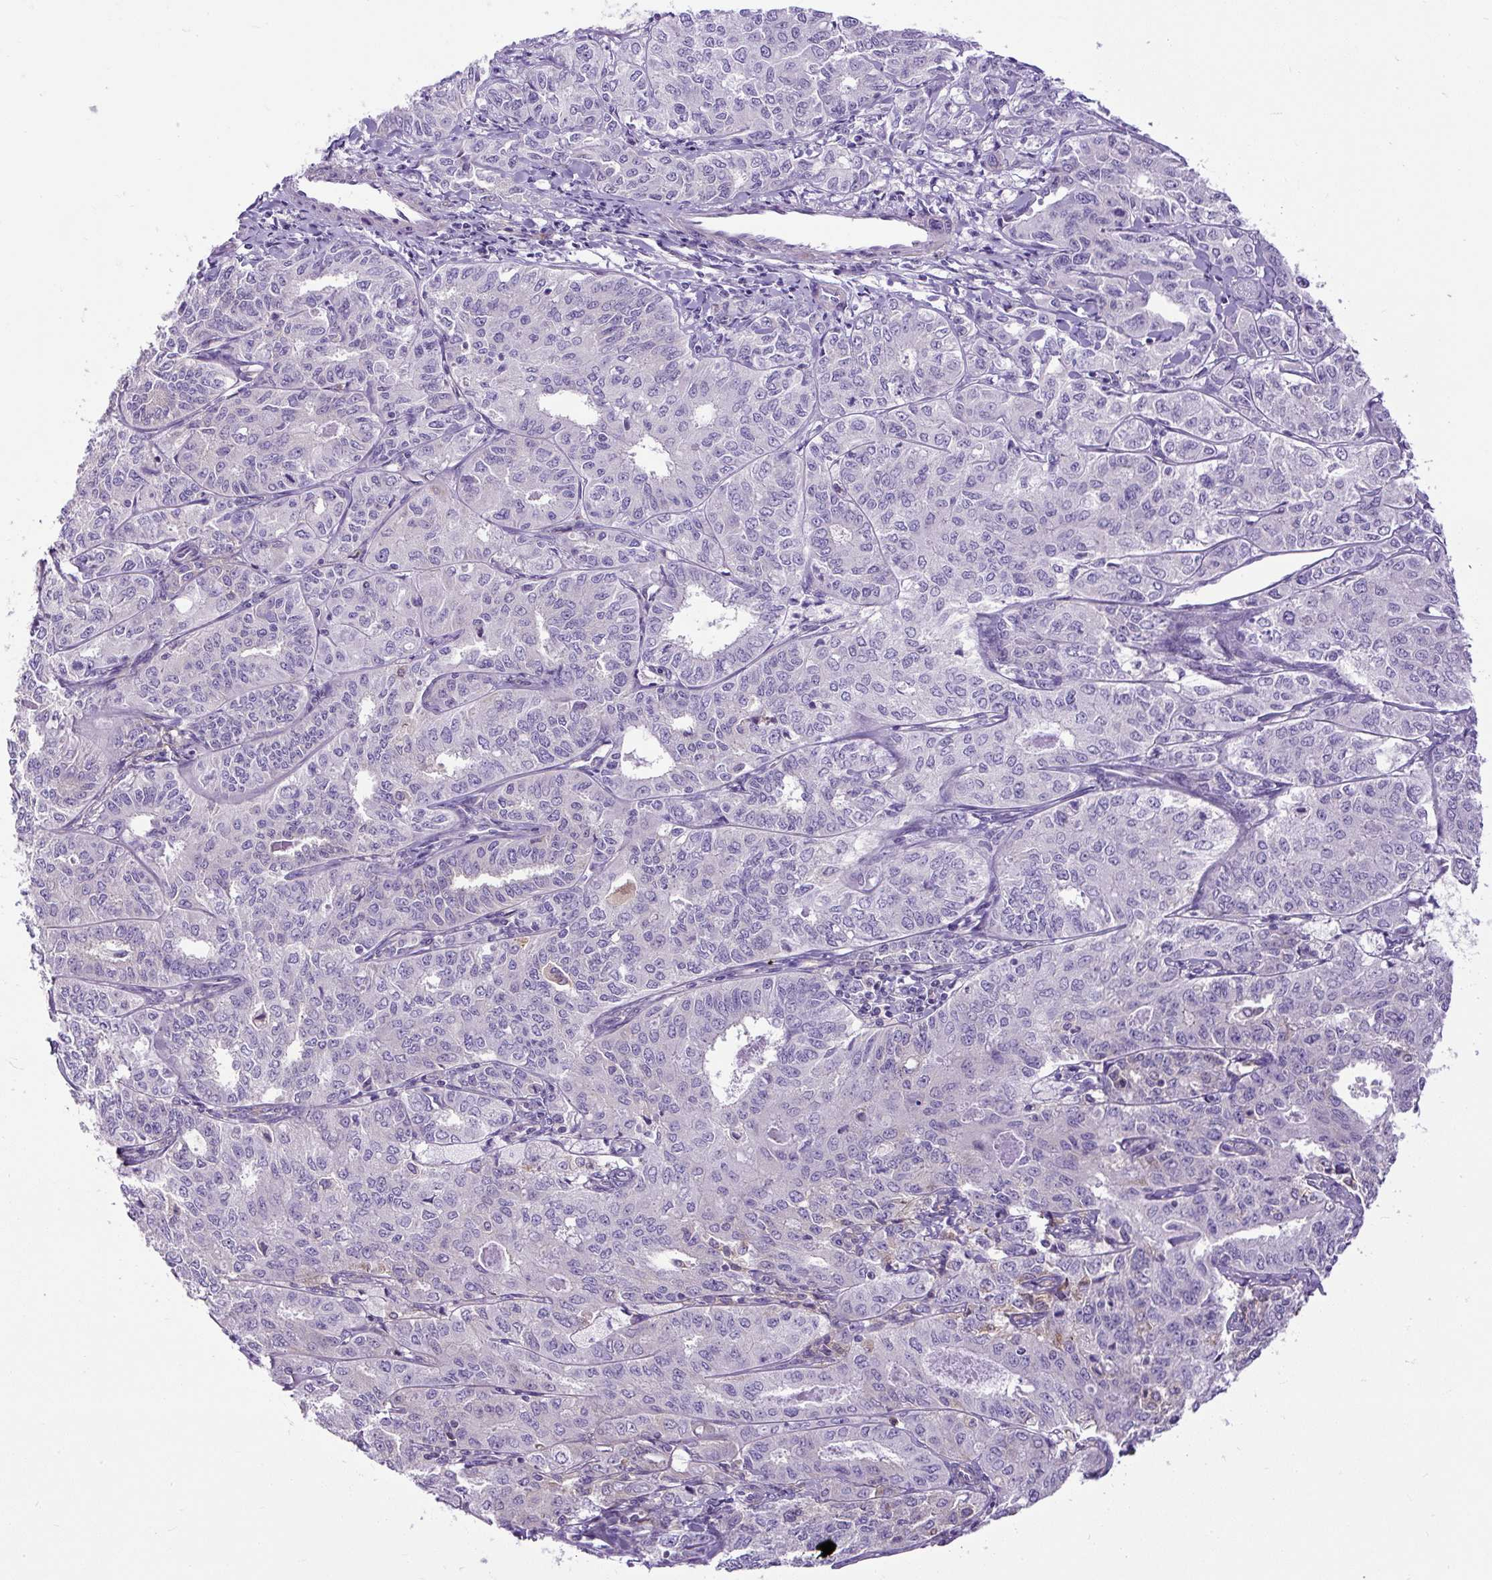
{"staining": {"intensity": "negative", "quantity": "none", "location": "none"}, "tissue": "endometrial cancer", "cell_type": "Tumor cells", "image_type": "cancer", "snomed": [{"axis": "morphology", "description": "Adenocarcinoma, NOS"}, {"axis": "topography", "description": "Endometrium"}], "caption": "Human endometrial cancer (adenocarcinoma) stained for a protein using immunohistochemistry displays no staining in tumor cells.", "gene": "MAP1S", "patient": {"sex": "female", "age": 61}}